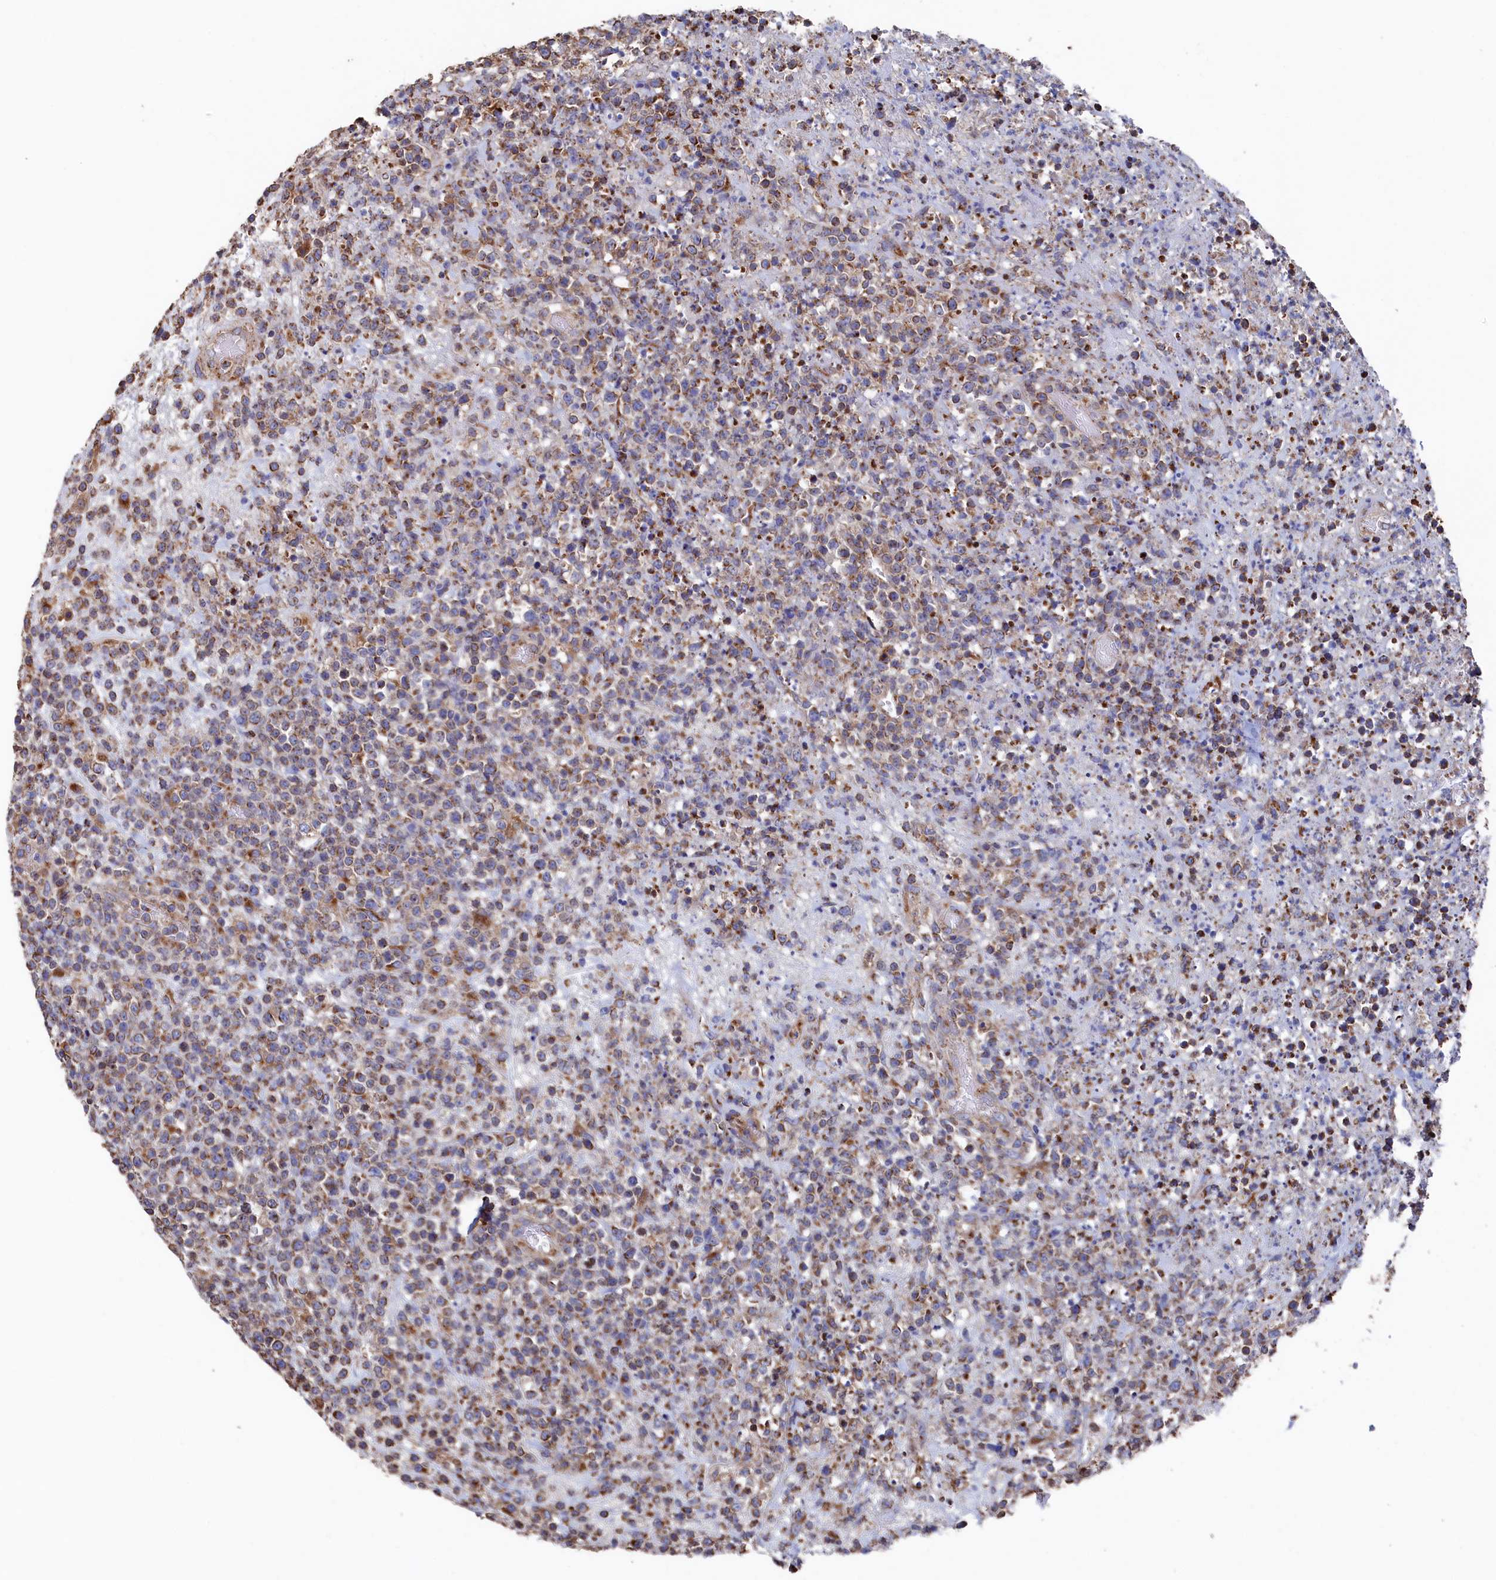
{"staining": {"intensity": "moderate", "quantity": ">75%", "location": "cytoplasmic/membranous"}, "tissue": "lymphoma", "cell_type": "Tumor cells", "image_type": "cancer", "snomed": [{"axis": "morphology", "description": "Malignant lymphoma, non-Hodgkin's type, High grade"}, {"axis": "topography", "description": "Colon"}], "caption": "Human high-grade malignant lymphoma, non-Hodgkin's type stained with a protein marker shows moderate staining in tumor cells.", "gene": "PRRC1", "patient": {"sex": "female", "age": 53}}